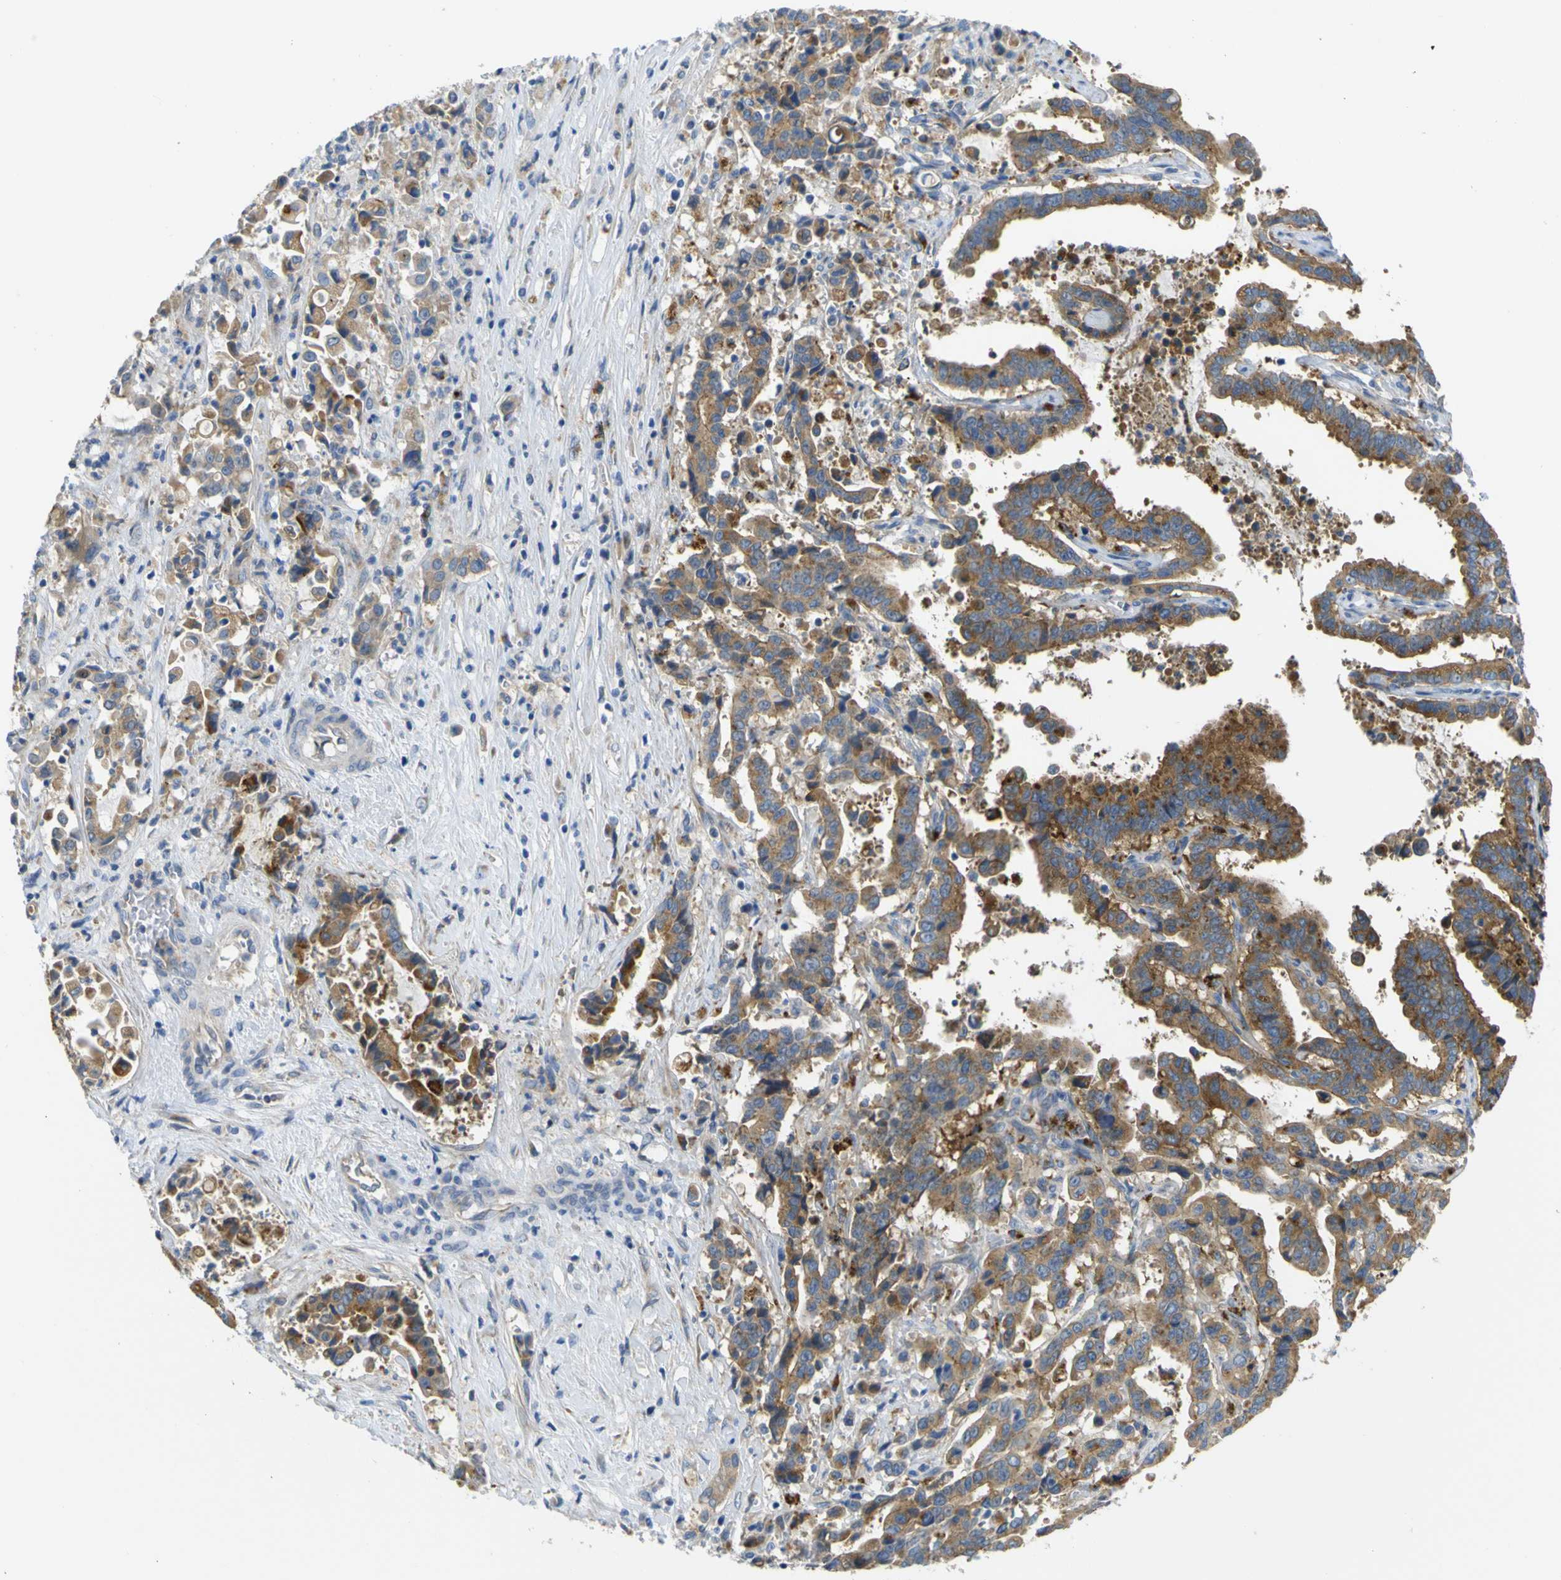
{"staining": {"intensity": "moderate", "quantity": ">75%", "location": "cytoplasmic/membranous"}, "tissue": "liver cancer", "cell_type": "Tumor cells", "image_type": "cancer", "snomed": [{"axis": "morphology", "description": "Cholangiocarcinoma"}, {"axis": "topography", "description": "Liver"}], "caption": "The micrograph exhibits immunohistochemical staining of liver cancer (cholangiocarcinoma). There is moderate cytoplasmic/membranous expression is present in approximately >75% of tumor cells.", "gene": "SYPL1", "patient": {"sex": "male", "age": 57}}